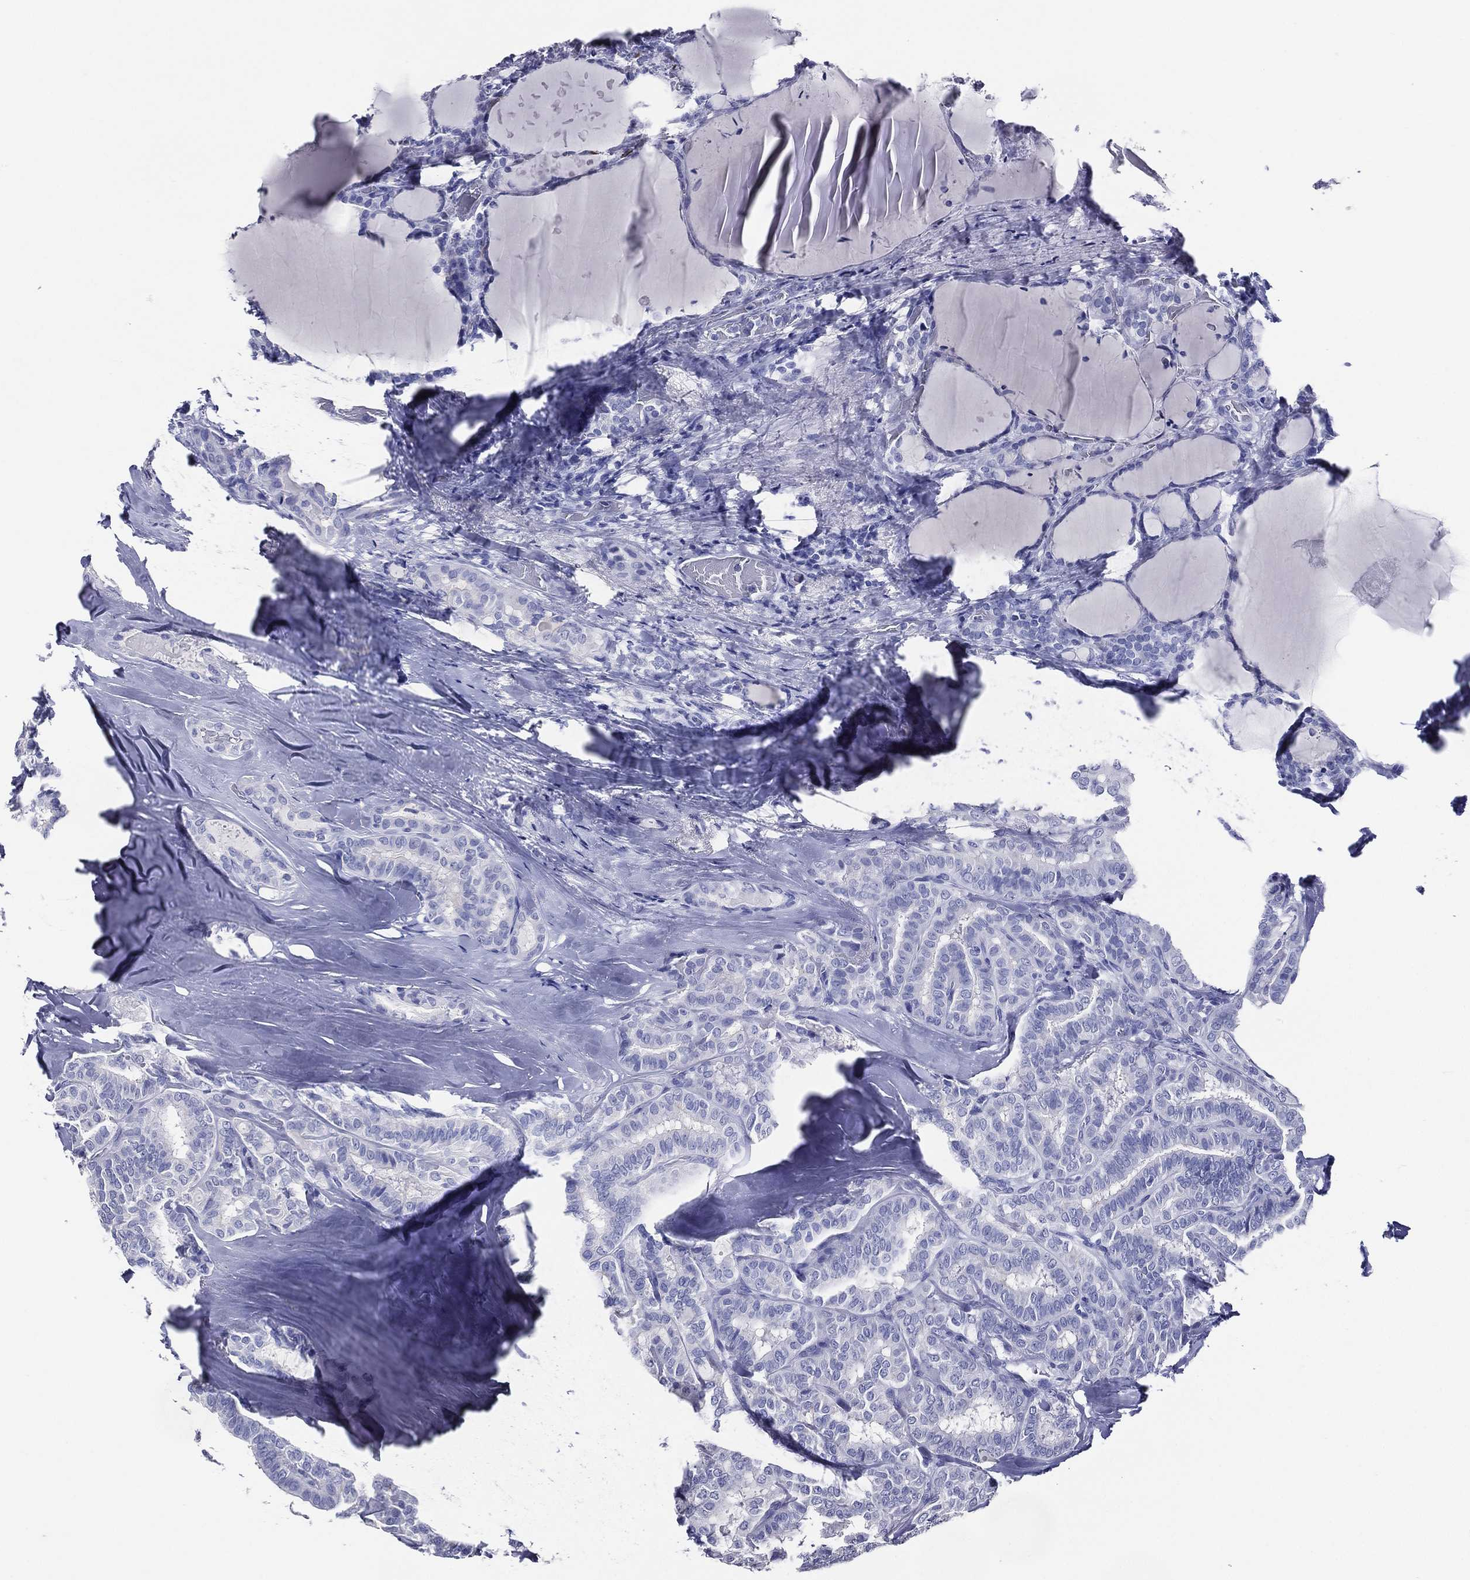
{"staining": {"intensity": "negative", "quantity": "none", "location": "none"}, "tissue": "thyroid cancer", "cell_type": "Tumor cells", "image_type": "cancer", "snomed": [{"axis": "morphology", "description": "Papillary adenocarcinoma, NOS"}, {"axis": "topography", "description": "Thyroid gland"}], "caption": "Thyroid cancer stained for a protein using IHC exhibits no positivity tumor cells.", "gene": "ACE2", "patient": {"sex": "female", "age": 39}}